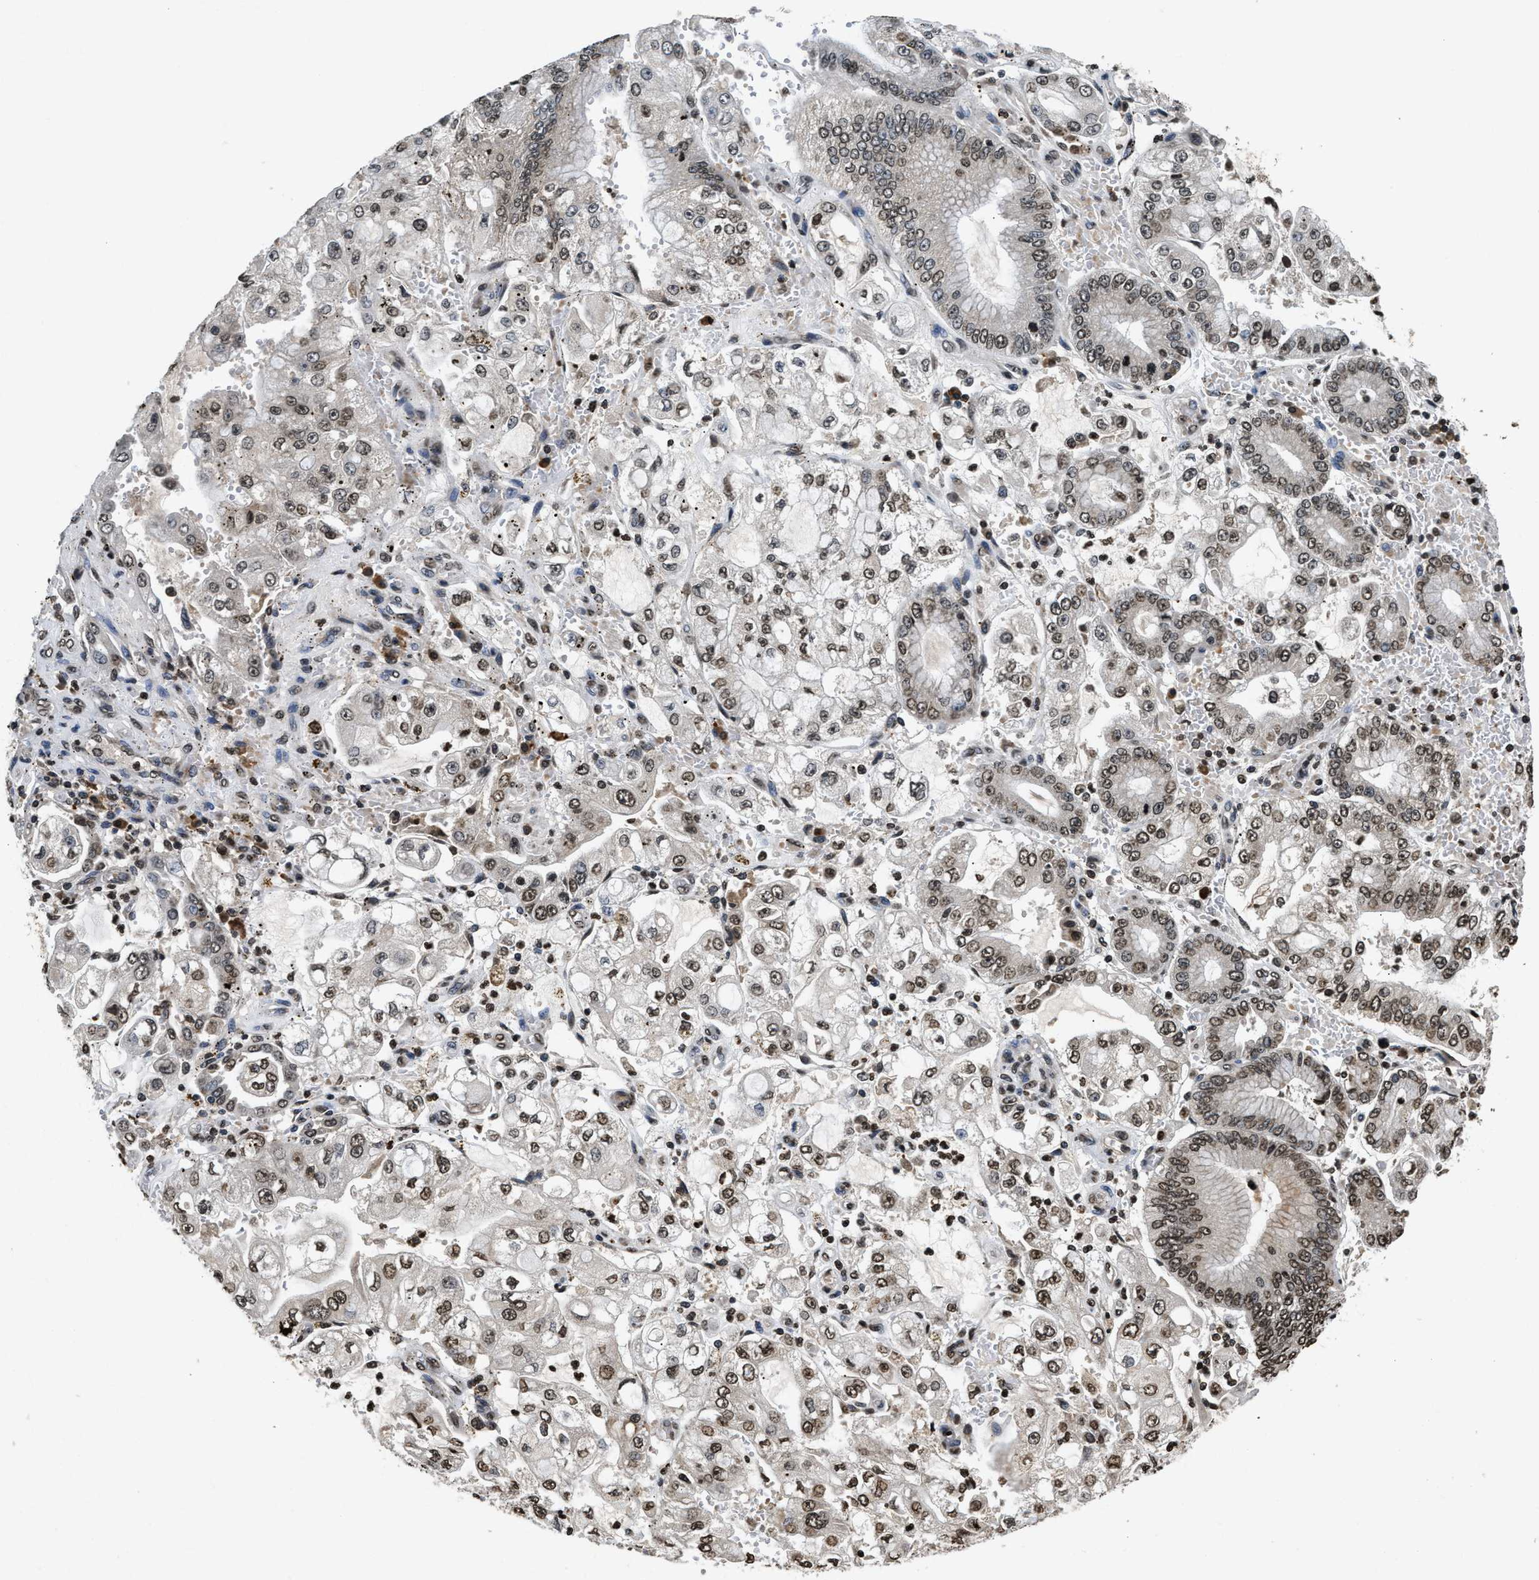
{"staining": {"intensity": "weak", "quantity": ">75%", "location": "nuclear"}, "tissue": "stomach cancer", "cell_type": "Tumor cells", "image_type": "cancer", "snomed": [{"axis": "morphology", "description": "Adenocarcinoma, NOS"}, {"axis": "topography", "description": "Stomach"}], "caption": "Adenocarcinoma (stomach) stained with a protein marker exhibits weak staining in tumor cells.", "gene": "DNASE1L3", "patient": {"sex": "male", "age": 76}}